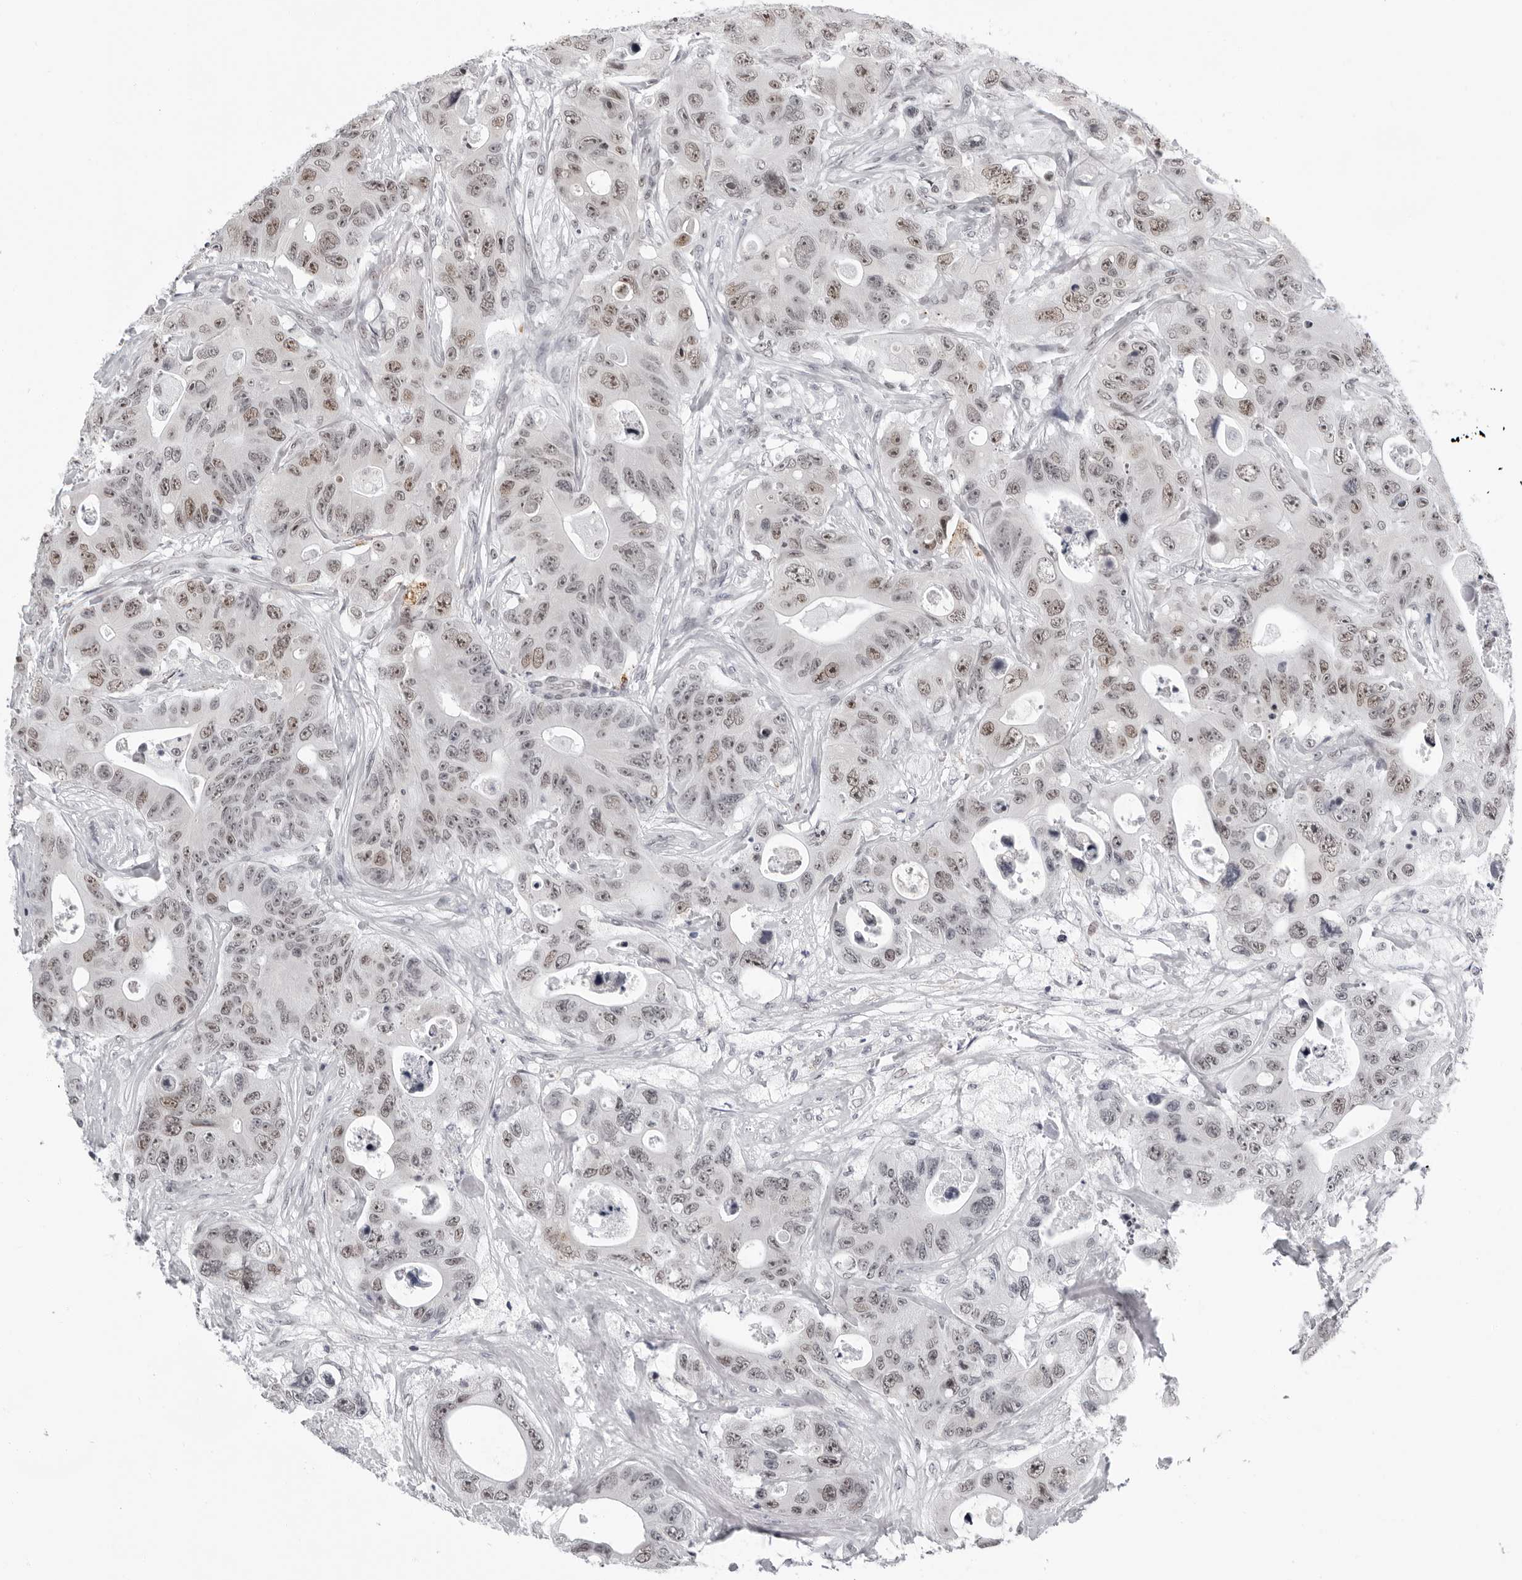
{"staining": {"intensity": "weak", "quantity": ">75%", "location": "nuclear"}, "tissue": "colorectal cancer", "cell_type": "Tumor cells", "image_type": "cancer", "snomed": [{"axis": "morphology", "description": "Adenocarcinoma, NOS"}, {"axis": "topography", "description": "Colon"}], "caption": "IHC photomicrograph of colorectal cancer (adenocarcinoma) stained for a protein (brown), which reveals low levels of weak nuclear expression in approximately >75% of tumor cells.", "gene": "USP1", "patient": {"sex": "female", "age": 46}}